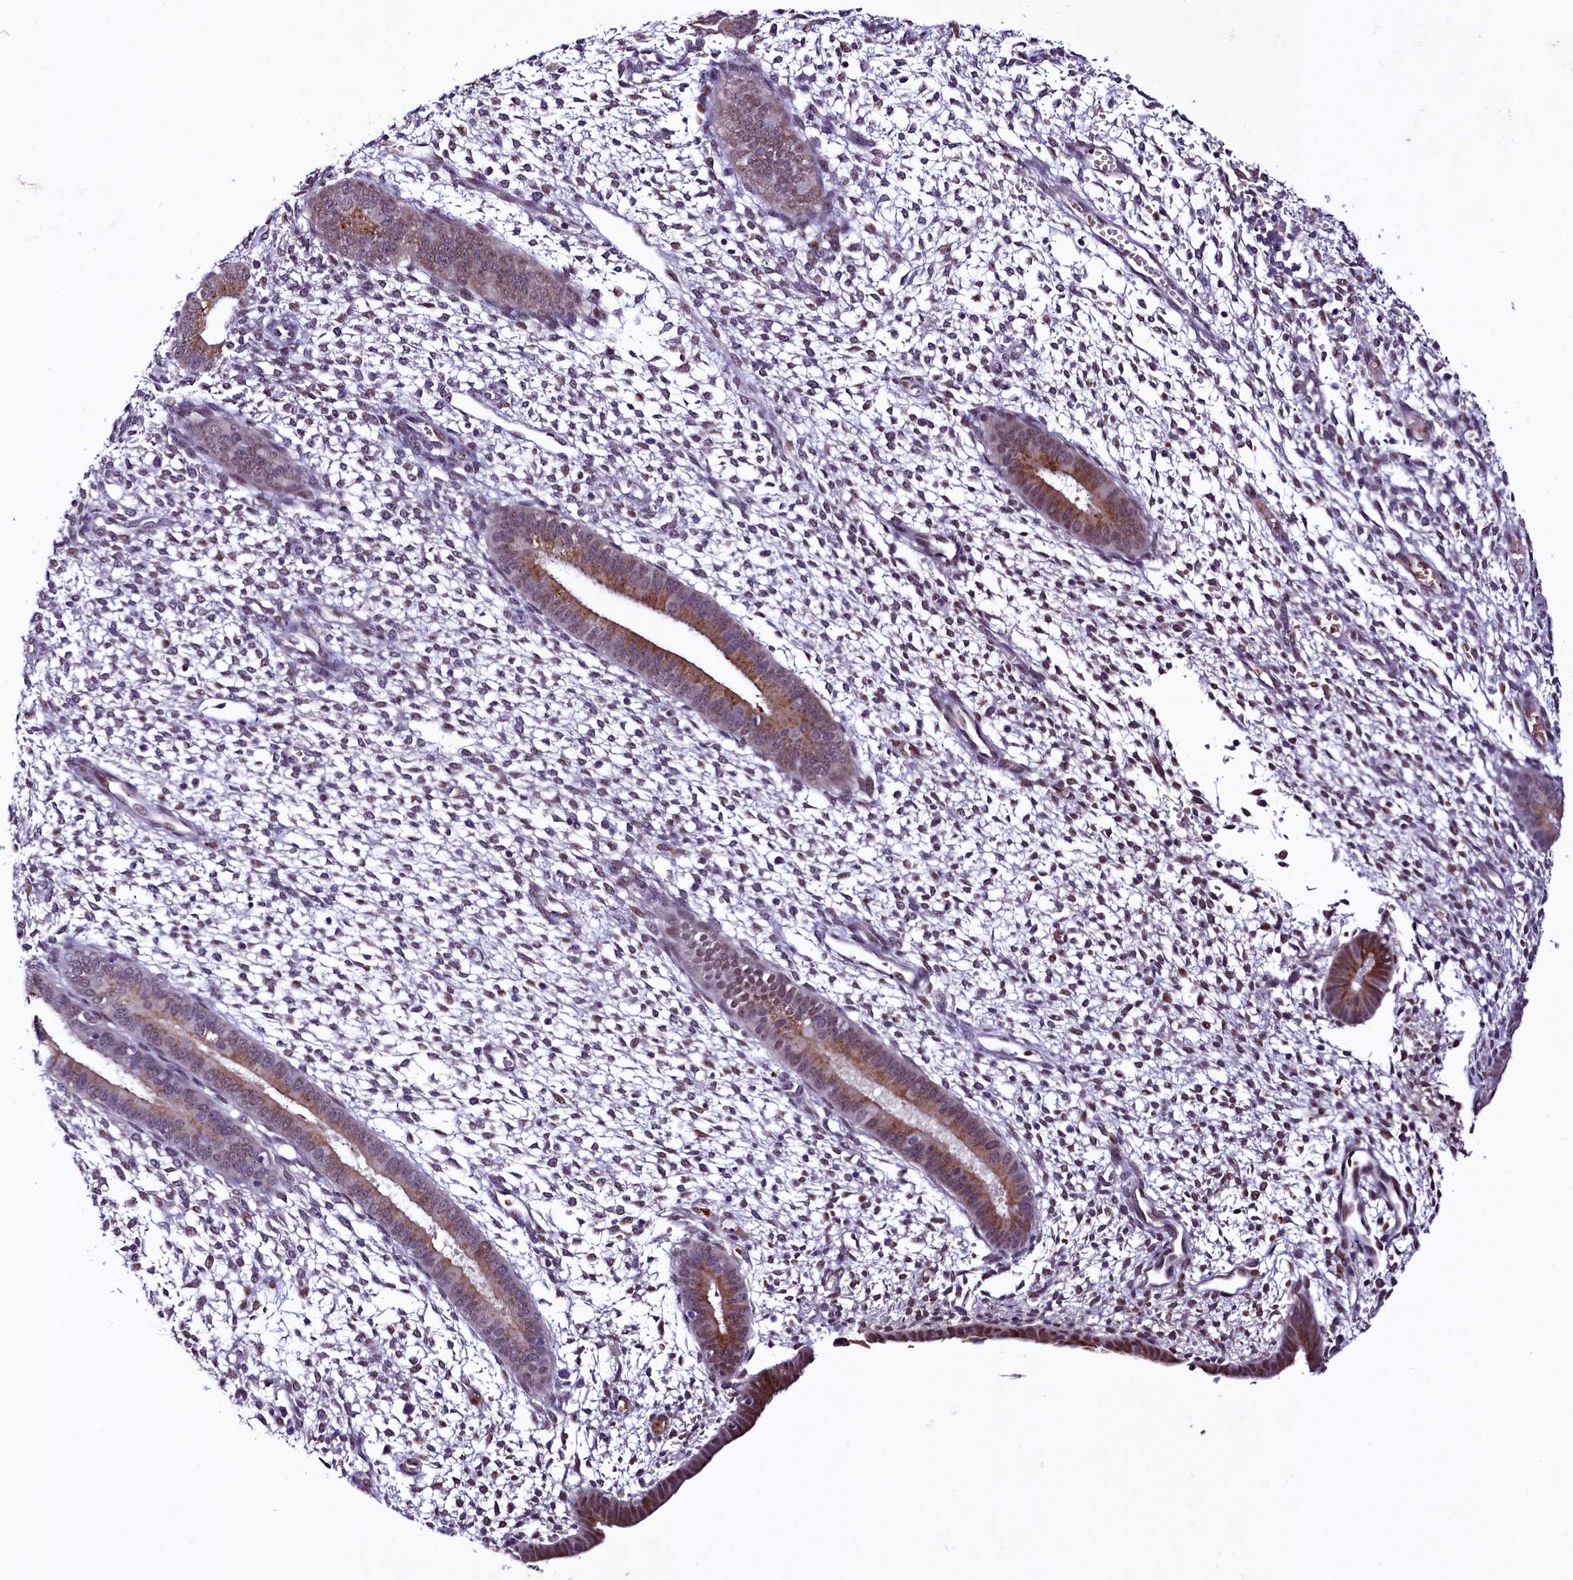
{"staining": {"intensity": "negative", "quantity": "none", "location": "none"}, "tissue": "endometrium", "cell_type": "Cells in endometrial stroma", "image_type": "normal", "snomed": [{"axis": "morphology", "description": "Normal tissue, NOS"}, {"axis": "topography", "description": "Endometrium"}], "caption": "Endometrium was stained to show a protein in brown. There is no significant expression in cells in endometrial stroma.", "gene": "LEUTX", "patient": {"sex": "female", "age": 46}}